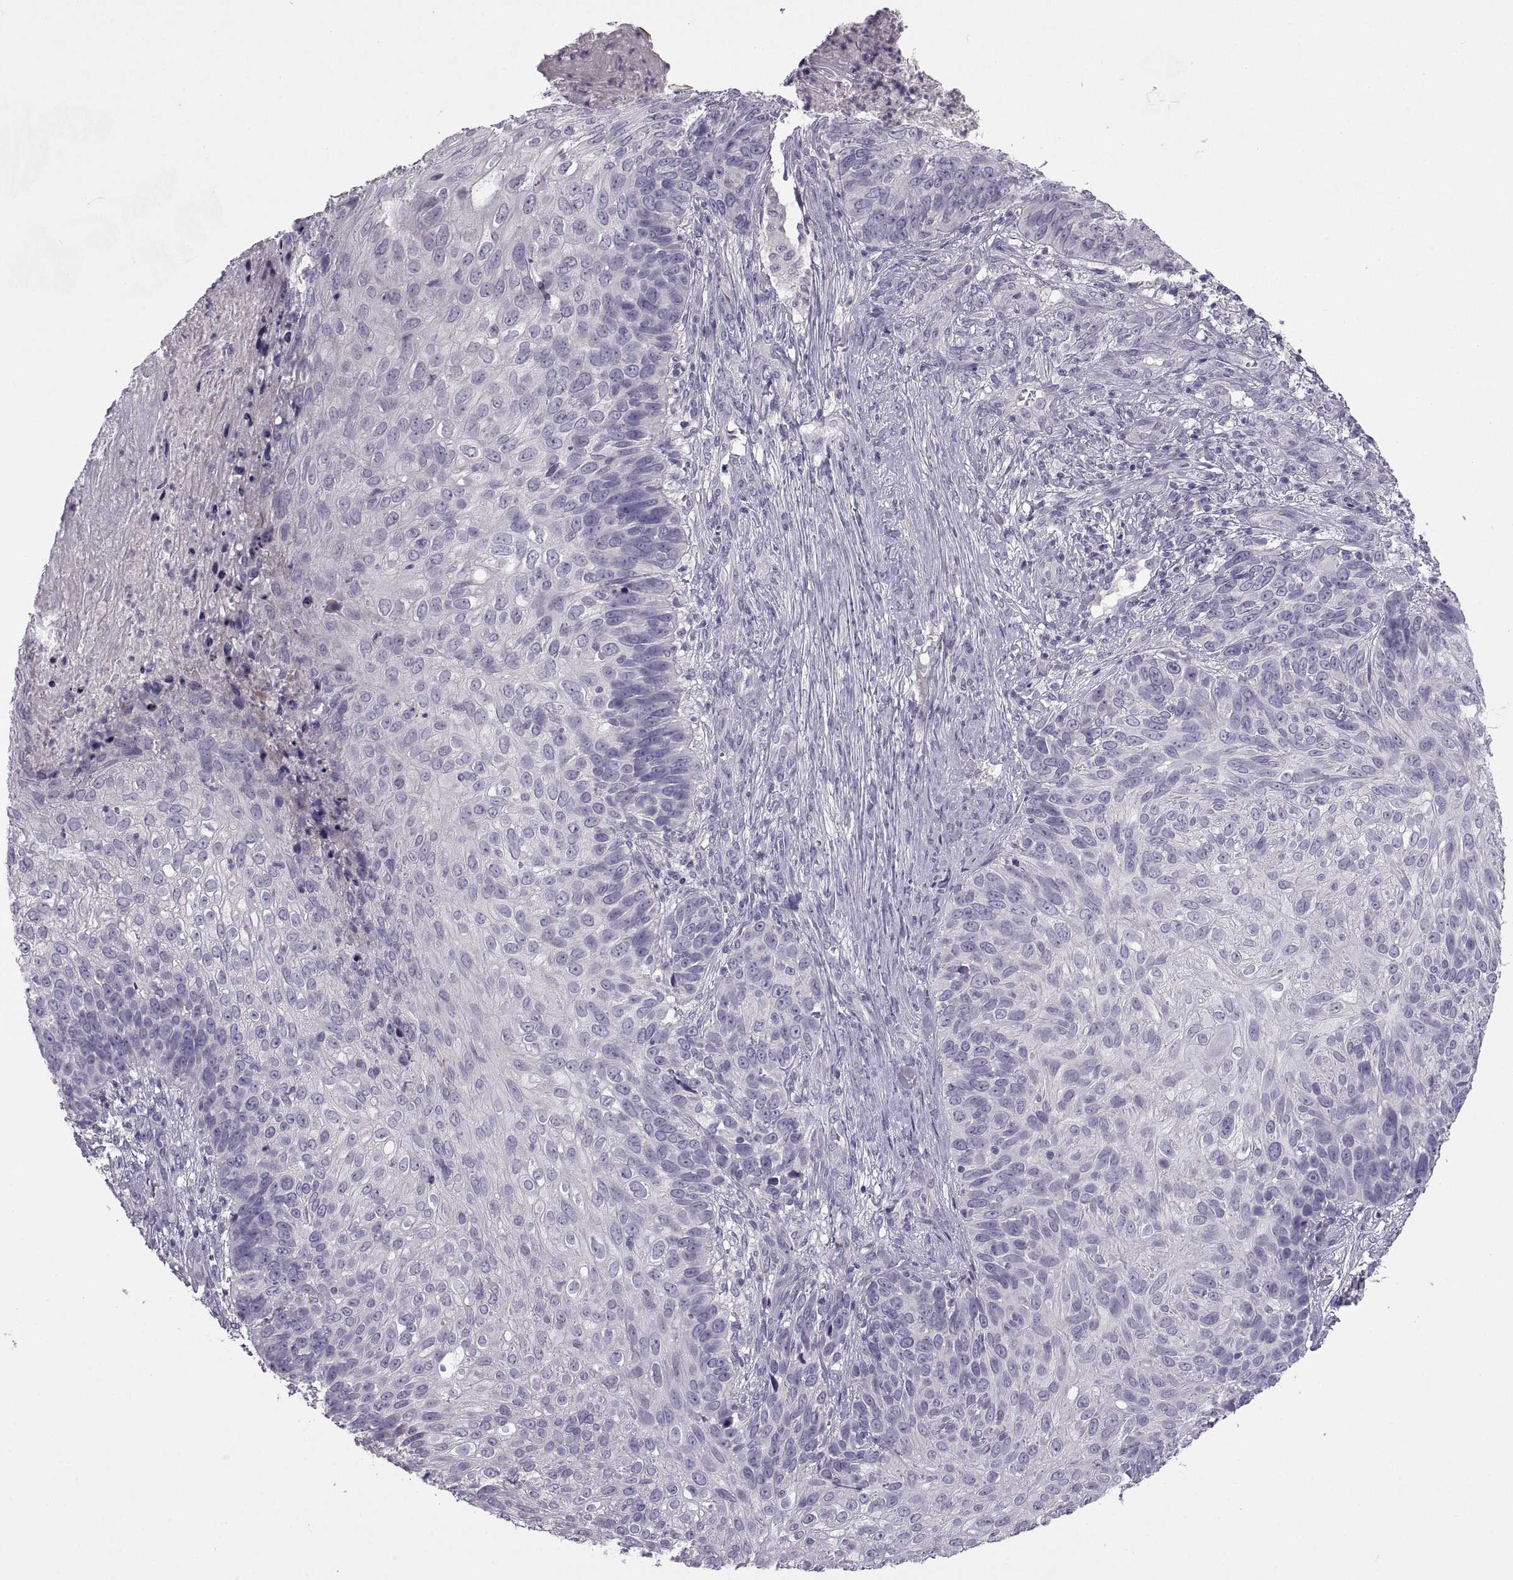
{"staining": {"intensity": "negative", "quantity": "none", "location": "none"}, "tissue": "skin cancer", "cell_type": "Tumor cells", "image_type": "cancer", "snomed": [{"axis": "morphology", "description": "Squamous cell carcinoma, NOS"}, {"axis": "topography", "description": "Skin"}], "caption": "There is no significant positivity in tumor cells of skin squamous cell carcinoma. The staining is performed using DAB brown chromogen with nuclei counter-stained in using hematoxylin.", "gene": "BSPH1", "patient": {"sex": "male", "age": 92}}